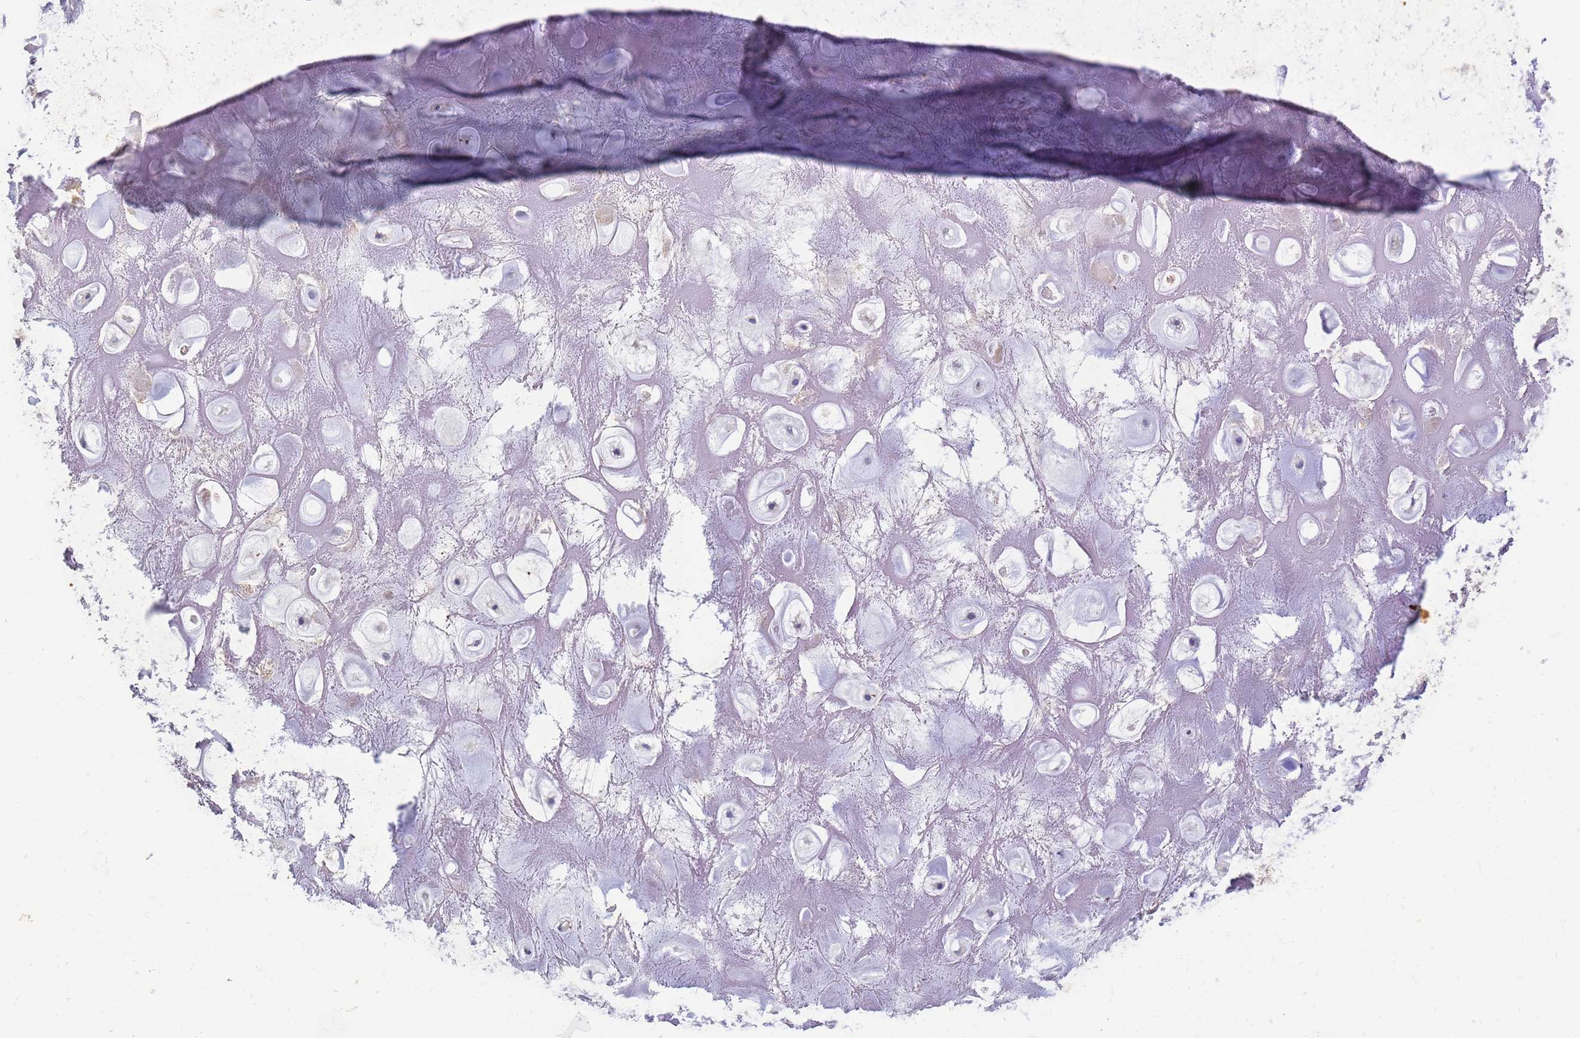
{"staining": {"intensity": "negative", "quantity": "none", "location": "none"}, "tissue": "adipose tissue", "cell_type": "Adipocytes", "image_type": "normal", "snomed": [{"axis": "morphology", "description": "Normal tissue, NOS"}, {"axis": "topography", "description": "Cartilage tissue"}], "caption": "DAB (3,3'-diaminobenzidine) immunohistochemical staining of benign adipose tissue exhibits no significant staining in adipocytes.", "gene": "B3GNT8", "patient": {"sex": "male", "age": 81}}